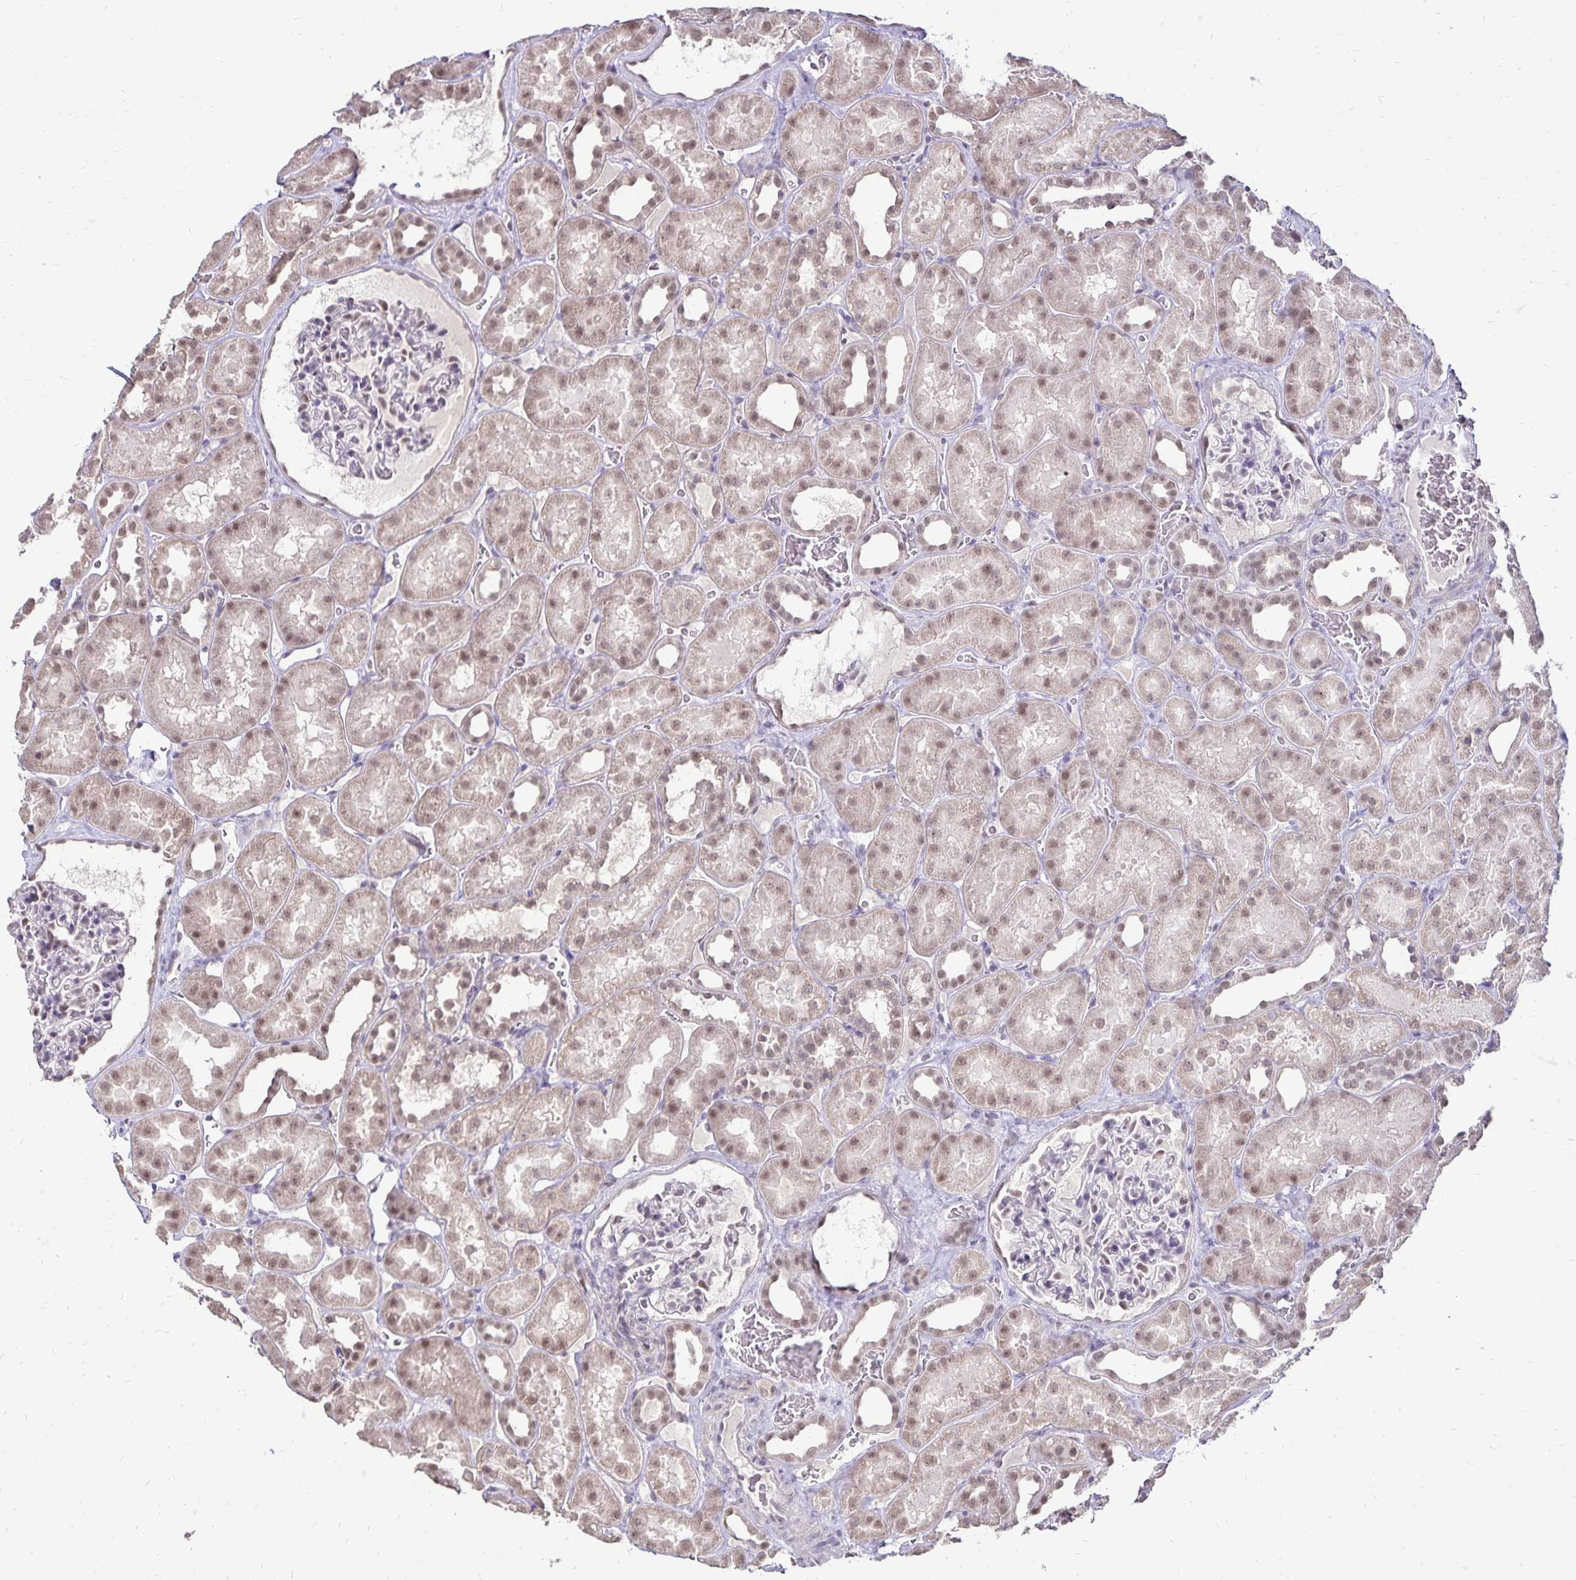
{"staining": {"intensity": "negative", "quantity": "none", "location": "none"}, "tissue": "kidney", "cell_type": "Cells in glomeruli", "image_type": "normal", "snomed": [{"axis": "morphology", "description": "Normal tissue, NOS"}, {"axis": "topography", "description": "Kidney"}], "caption": "This is an immunohistochemistry histopathology image of benign kidney. There is no positivity in cells in glomeruli.", "gene": "POLB", "patient": {"sex": "female", "age": 41}}